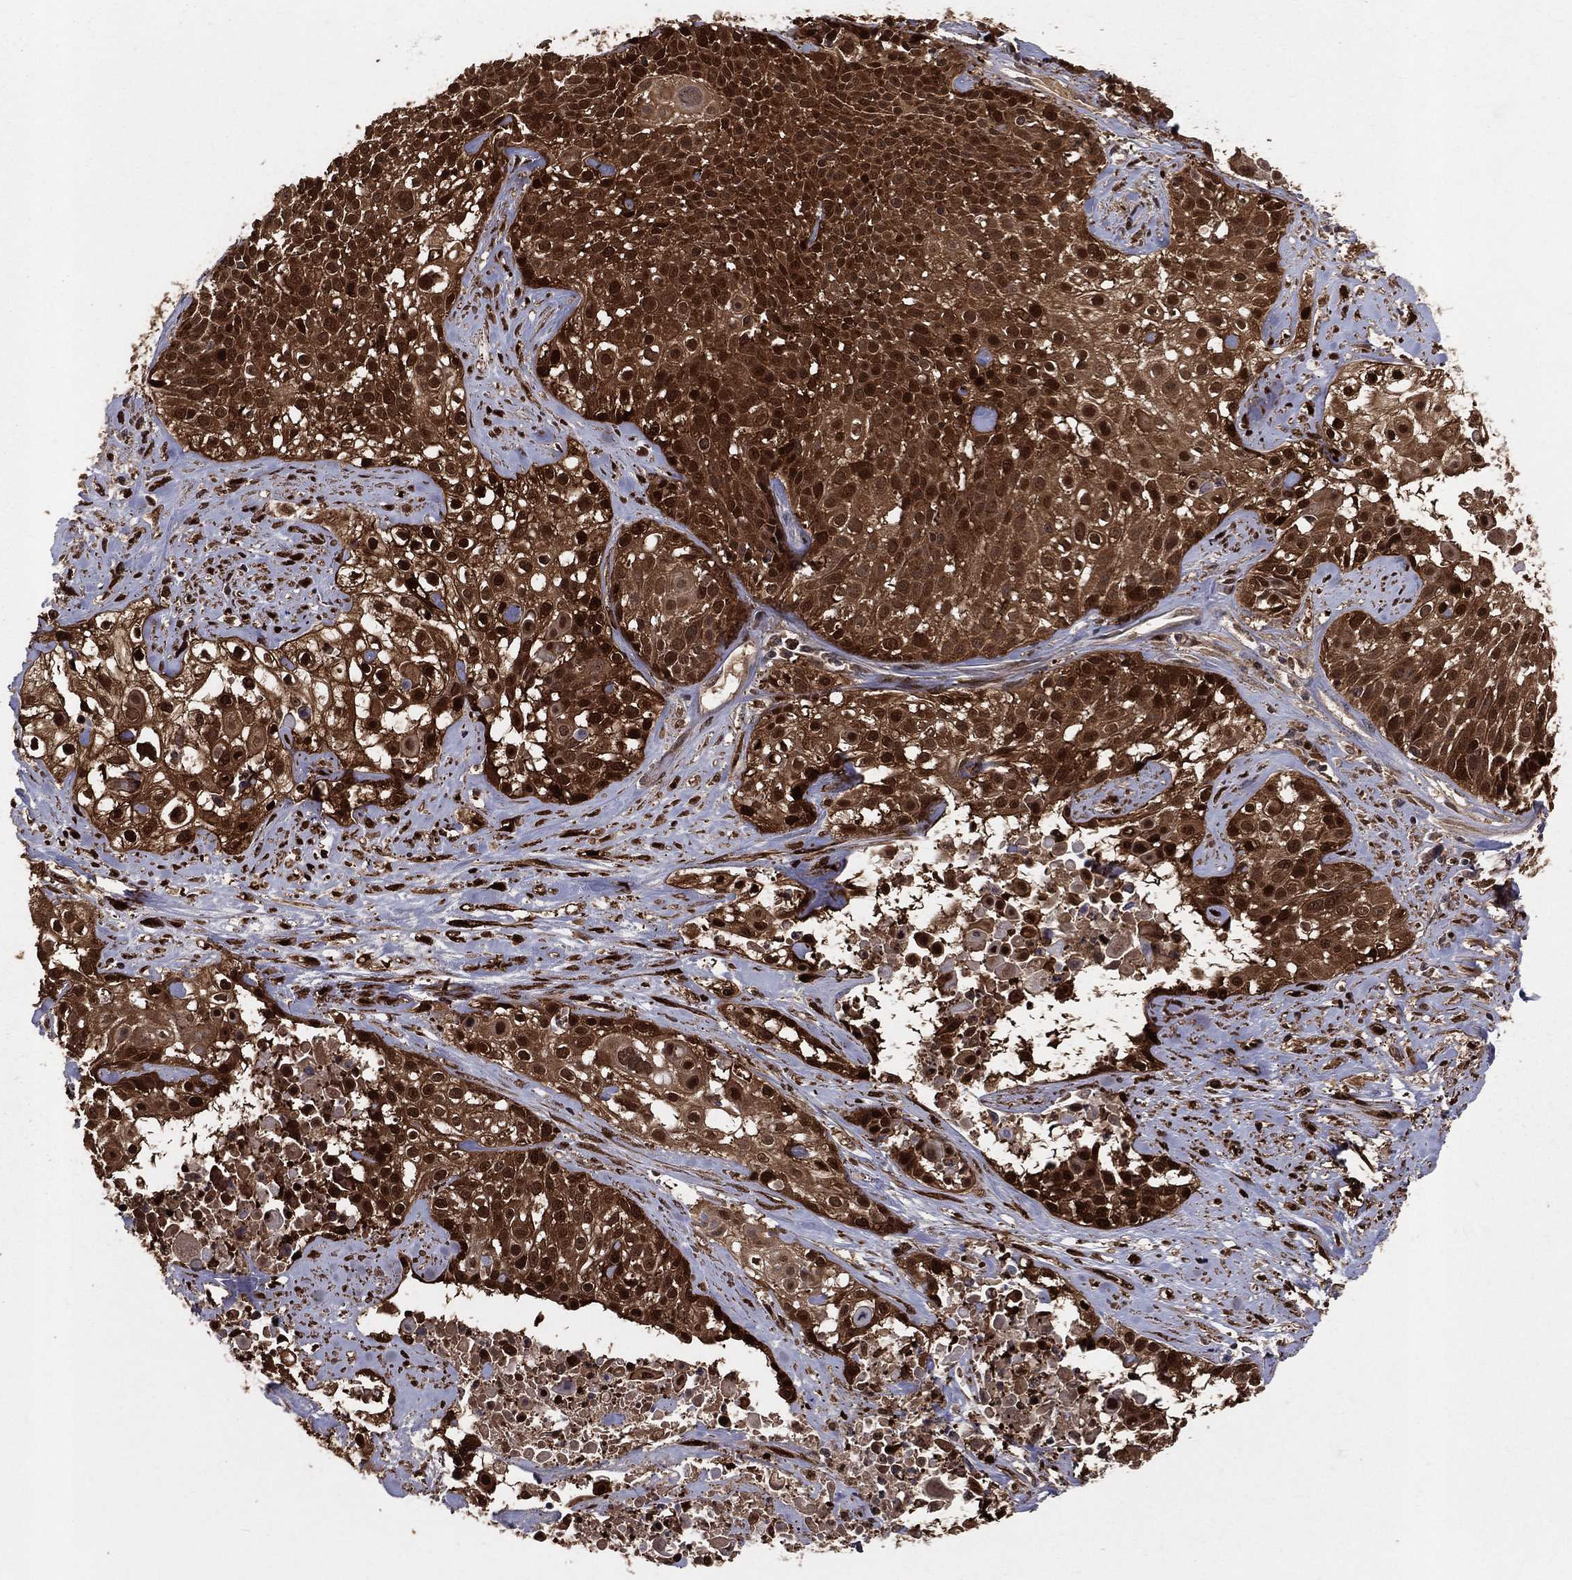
{"staining": {"intensity": "moderate", "quantity": ">75%", "location": "cytoplasmic/membranous,nuclear"}, "tissue": "cervical cancer", "cell_type": "Tumor cells", "image_type": "cancer", "snomed": [{"axis": "morphology", "description": "Squamous cell carcinoma, NOS"}, {"axis": "topography", "description": "Cervix"}], "caption": "Cervical cancer stained with DAB IHC displays medium levels of moderate cytoplasmic/membranous and nuclear positivity in approximately >75% of tumor cells. Using DAB (brown) and hematoxylin (blue) stains, captured at high magnification using brightfield microscopy.", "gene": "ENO1", "patient": {"sex": "female", "age": 39}}